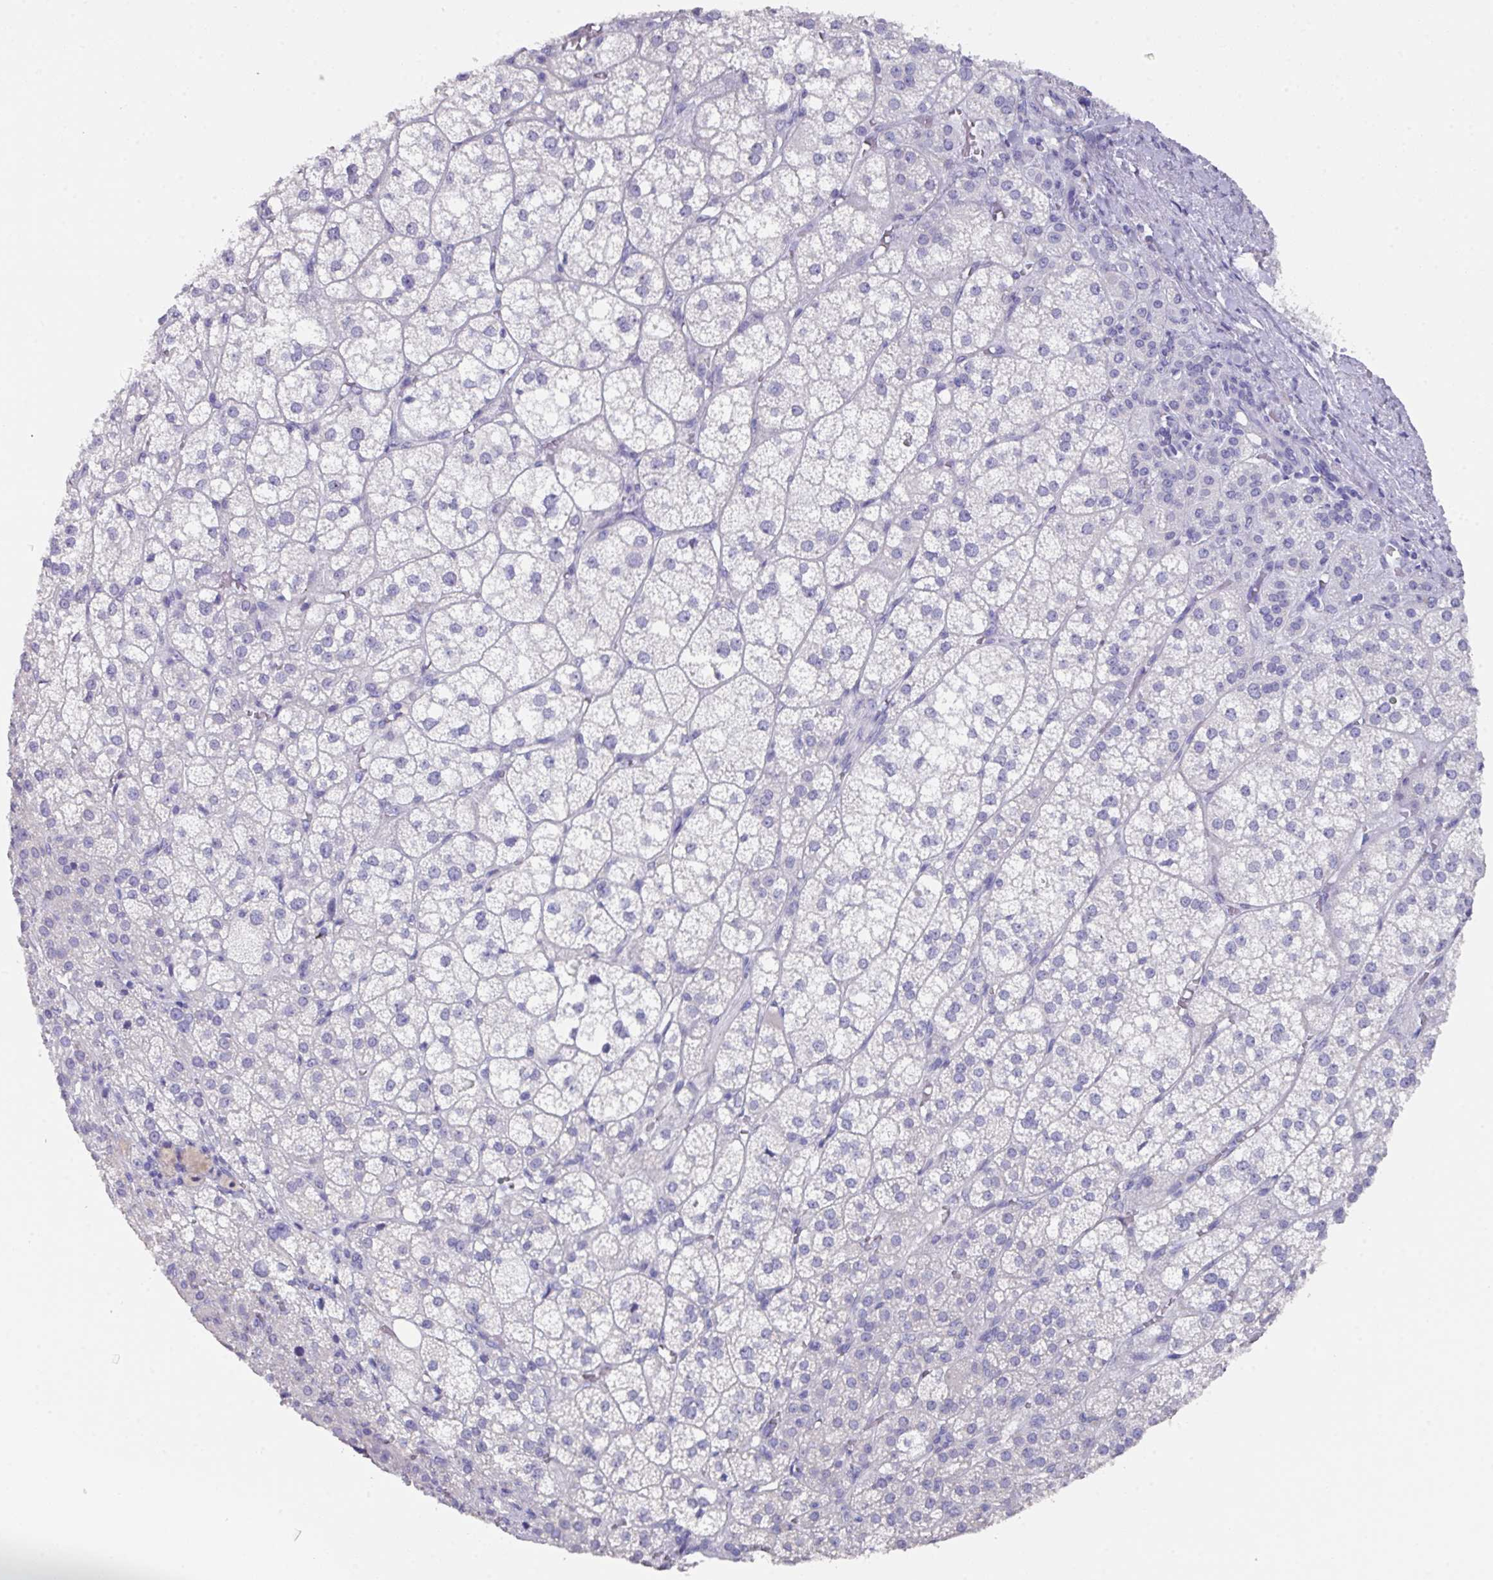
{"staining": {"intensity": "negative", "quantity": "none", "location": "none"}, "tissue": "adrenal gland", "cell_type": "Glandular cells", "image_type": "normal", "snomed": [{"axis": "morphology", "description": "Normal tissue, NOS"}, {"axis": "topography", "description": "Adrenal gland"}], "caption": "A photomicrograph of human adrenal gland is negative for staining in glandular cells.", "gene": "DAZ1", "patient": {"sex": "female", "age": 60}}